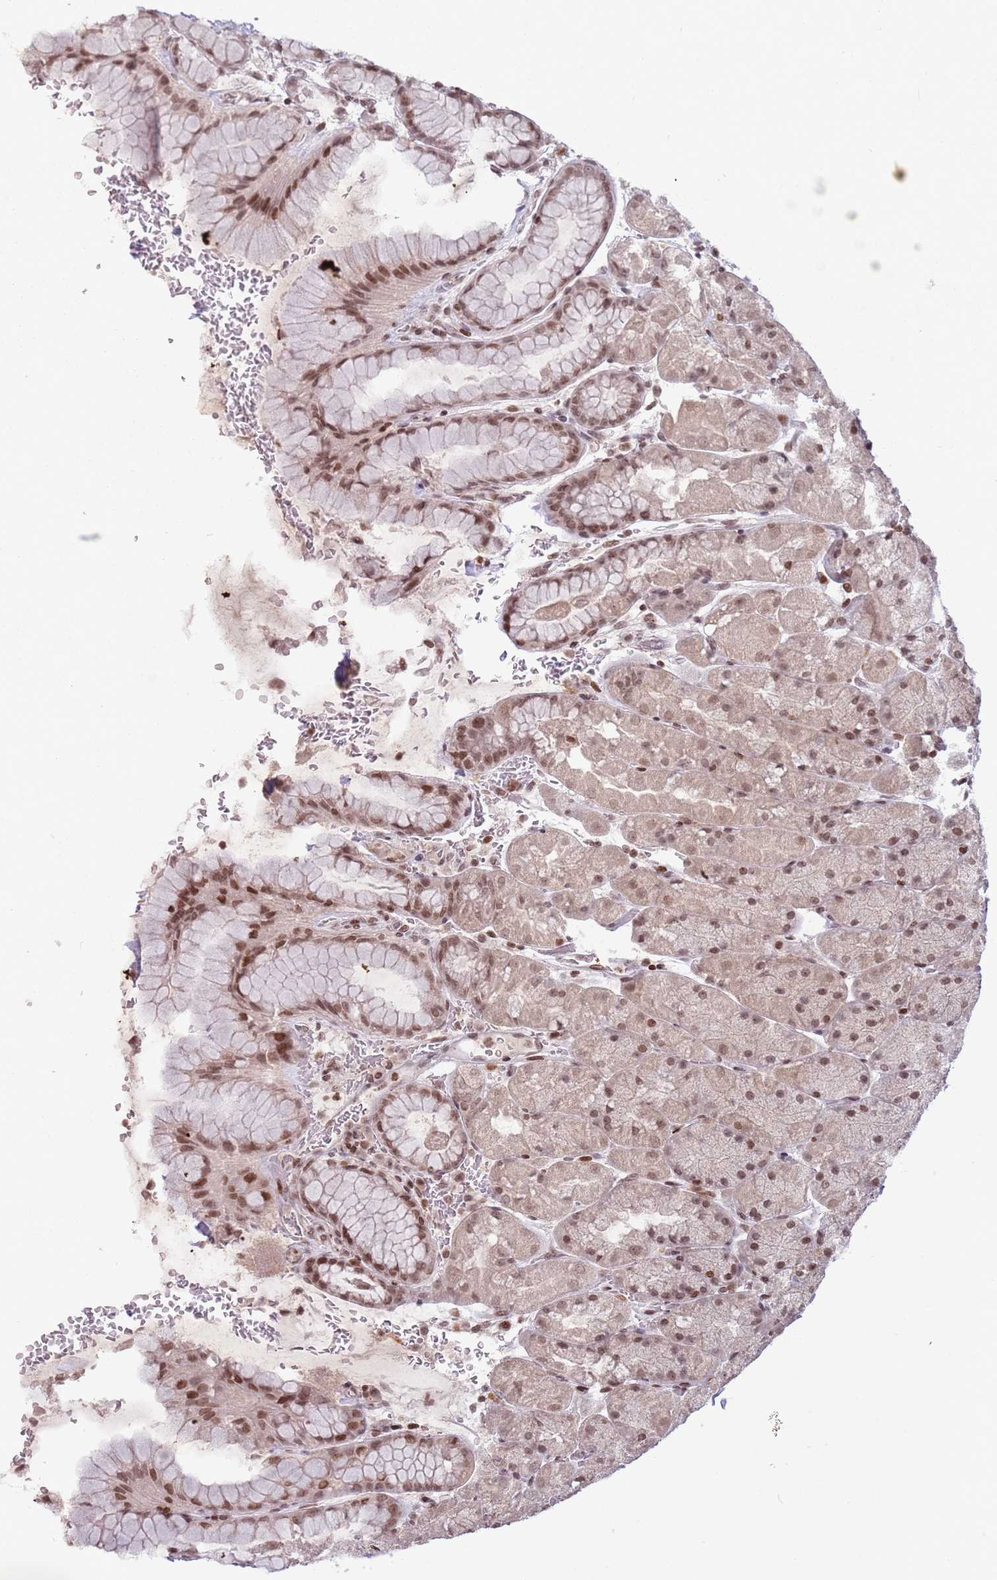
{"staining": {"intensity": "moderate", "quantity": ">75%", "location": "nuclear"}, "tissue": "stomach", "cell_type": "Glandular cells", "image_type": "normal", "snomed": [{"axis": "morphology", "description": "Normal tissue, NOS"}, {"axis": "topography", "description": "Stomach, upper"}, {"axis": "topography", "description": "Stomach, lower"}], "caption": "Immunohistochemistry staining of normal stomach, which demonstrates medium levels of moderate nuclear positivity in approximately >75% of glandular cells indicating moderate nuclear protein staining. The staining was performed using DAB (3,3'-diaminobenzidine) (brown) for protein detection and nuclei were counterstained in hematoxylin (blue).", "gene": "SH3RF3", "patient": {"sex": "male", "age": 67}}